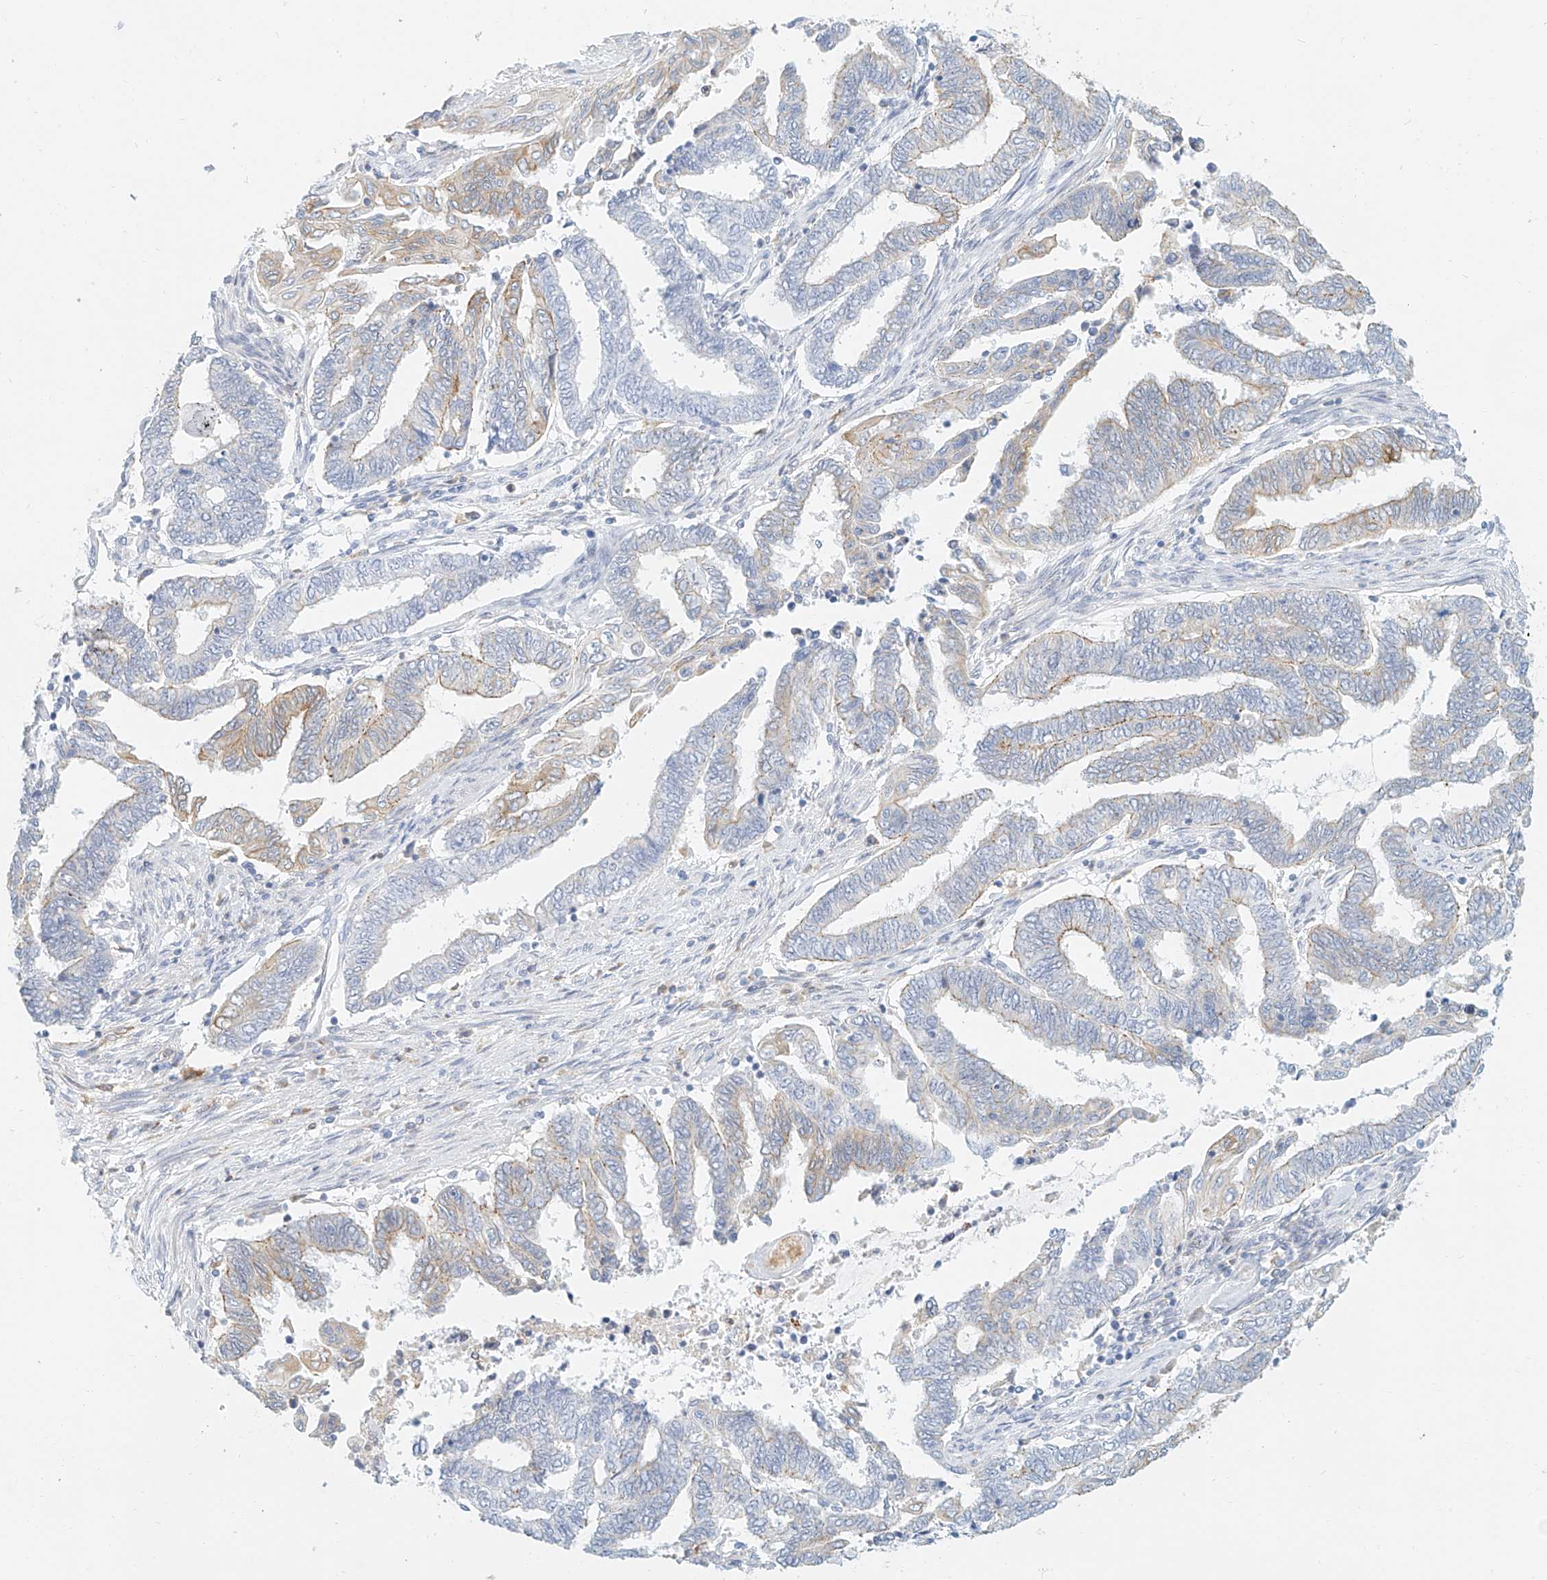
{"staining": {"intensity": "weak", "quantity": "<25%", "location": "cytoplasmic/membranous"}, "tissue": "endometrial cancer", "cell_type": "Tumor cells", "image_type": "cancer", "snomed": [{"axis": "morphology", "description": "Adenocarcinoma, NOS"}, {"axis": "topography", "description": "Uterus"}, {"axis": "topography", "description": "Endometrium"}], "caption": "Tumor cells show no significant expression in endometrial cancer. (DAB IHC with hematoxylin counter stain).", "gene": "DHRS7", "patient": {"sex": "female", "age": 70}}